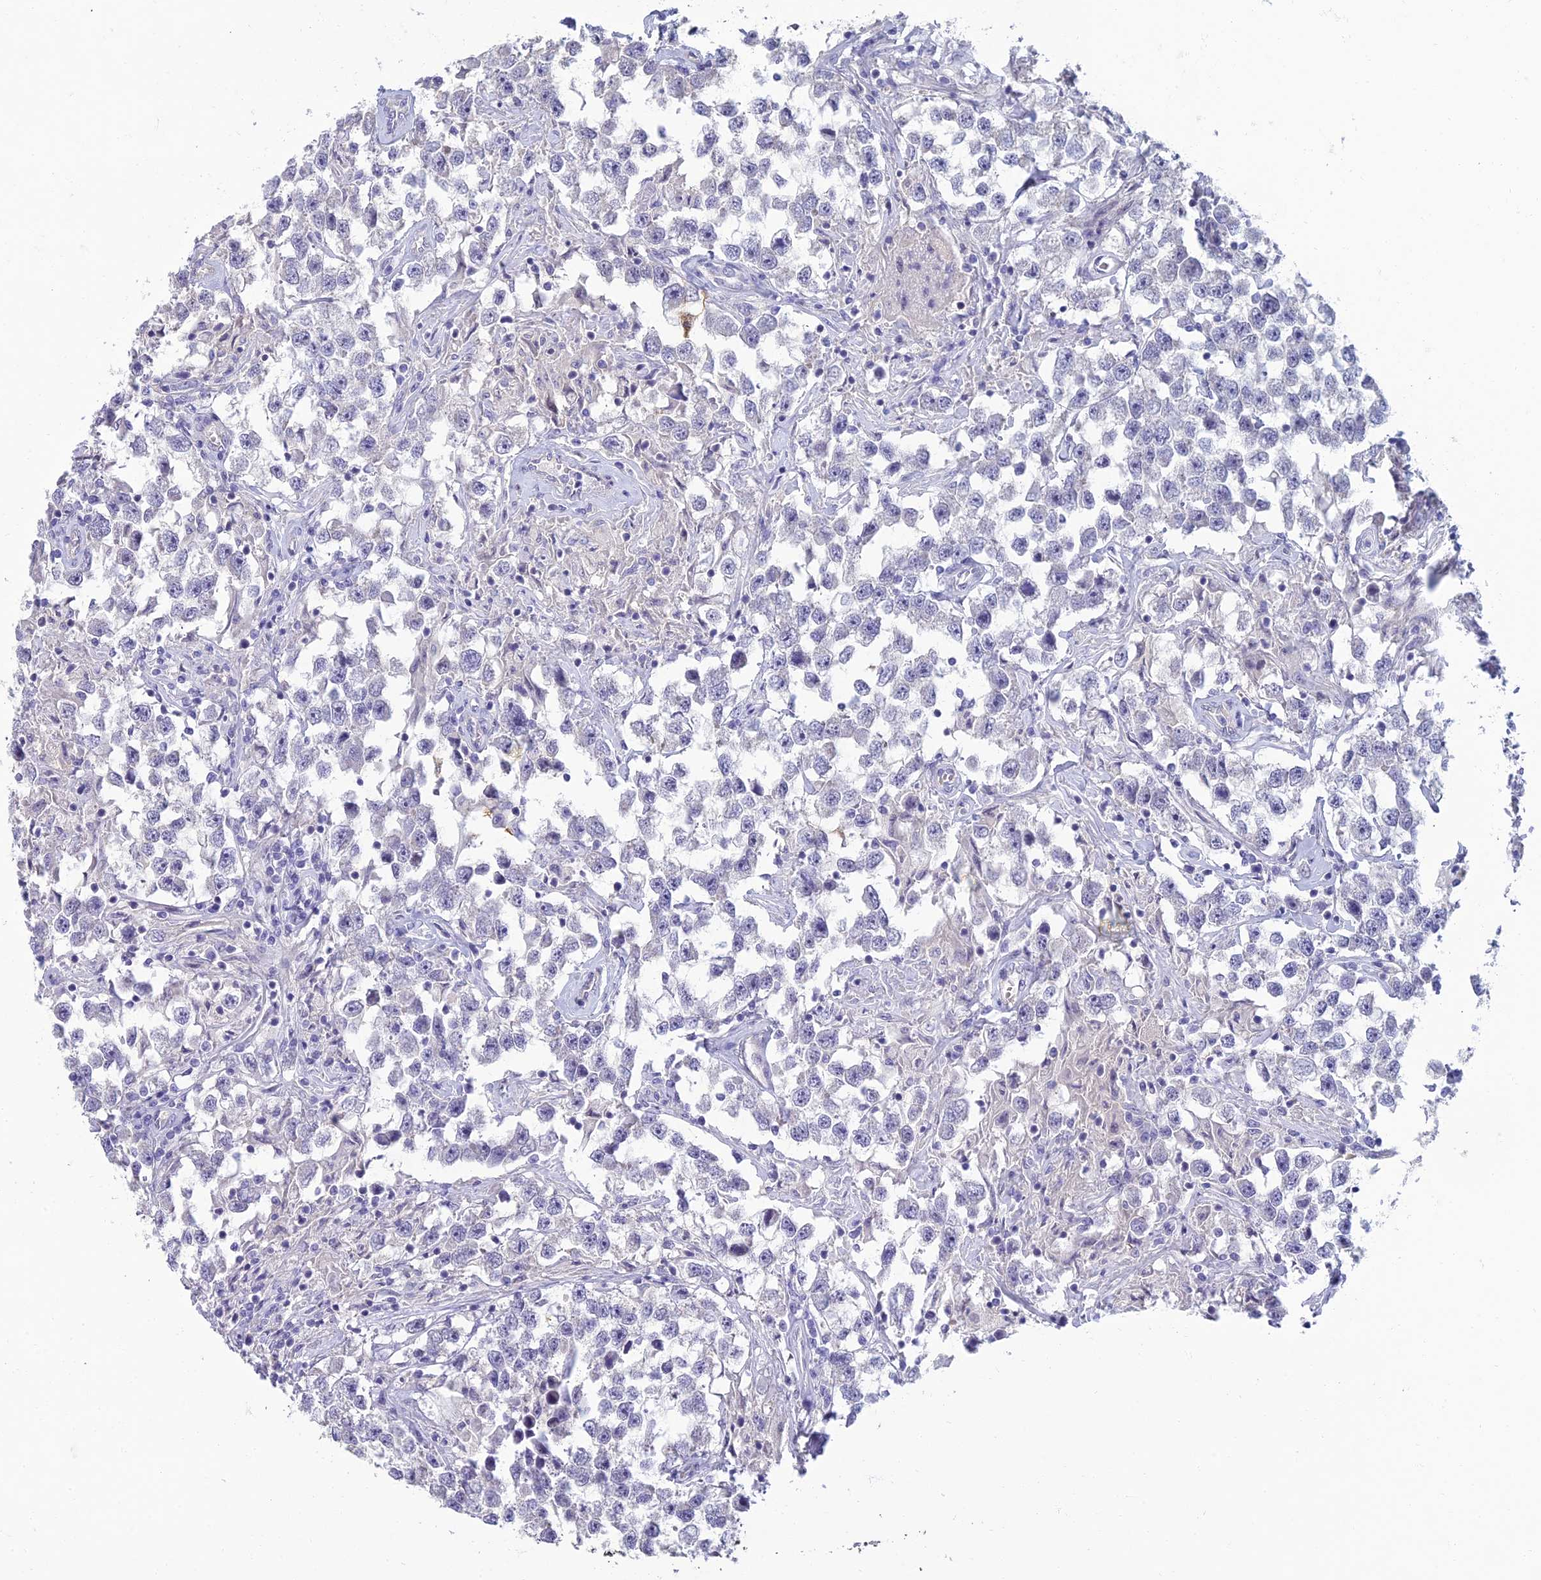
{"staining": {"intensity": "negative", "quantity": "none", "location": "none"}, "tissue": "testis cancer", "cell_type": "Tumor cells", "image_type": "cancer", "snomed": [{"axis": "morphology", "description": "Seminoma, NOS"}, {"axis": "topography", "description": "Testis"}], "caption": "A high-resolution micrograph shows immunohistochemistry (IHC) staining of seminoma (testis), which shows no significant positivity in tumor cells.", "gene": "NEURL1", "patient": {"sex": "male", "age": 46}}